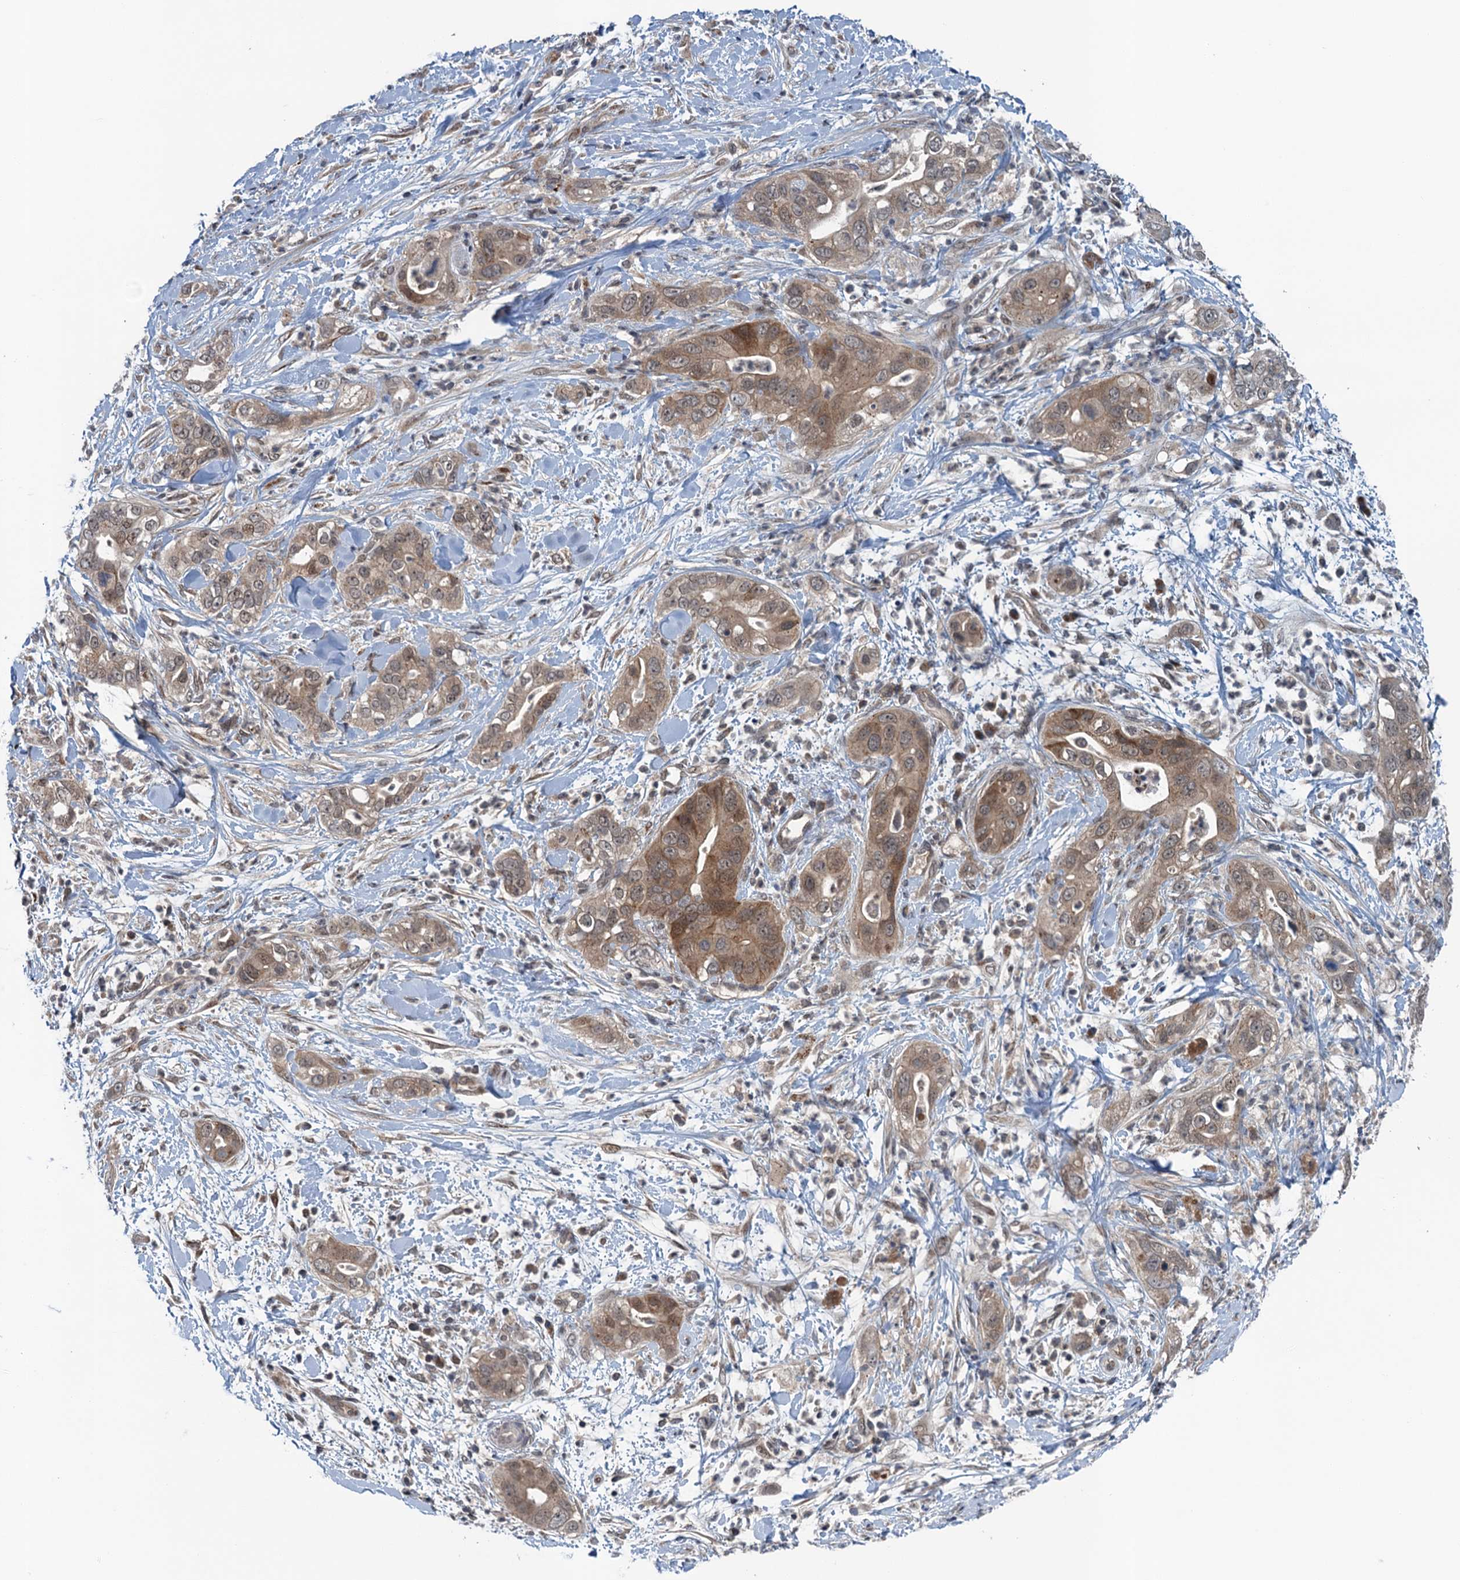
{"staining": {"intensity": "moderate", "quantity": ">75%", "location": "cytoplasmic/membranous,nuclear"}, "tissue": "pancreatic cancer", "cell_type": "Tumor cells", "image_type": "cancer", "snomed": [{"axis": "morphology", "description": "Adenocarcinoma, NOS"}, {"axis": "topography", "description": "Pancreas"}], "caption": "There is medium levels of moderate cytoplasmic/membranous and nuclear expression in tumor cells of adenocarcinoma (pancreatic), as demonstrated by immunohistochemical staining (brown color).", "gene": "RNF165", "patient": {"sex": "female", "age": 78}}